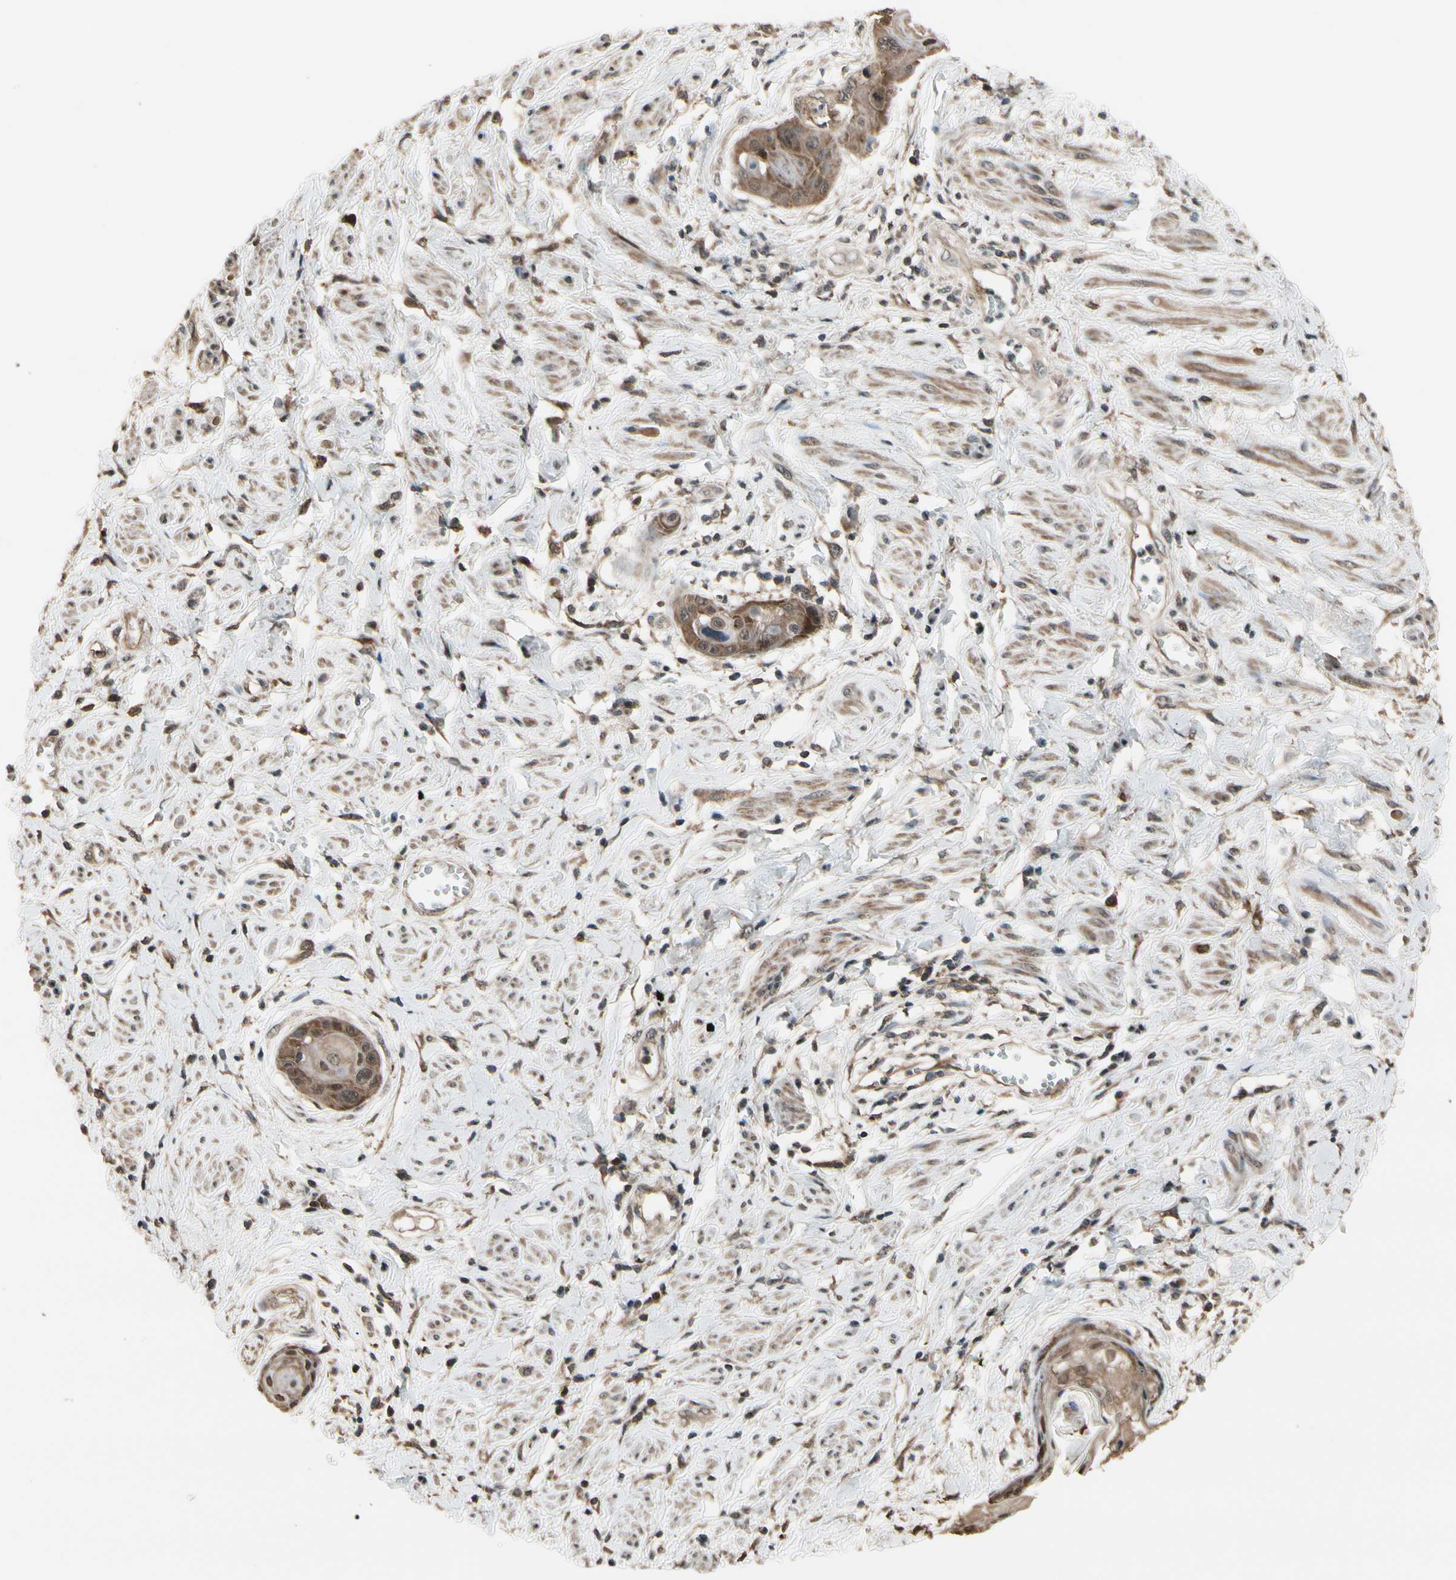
{"staining": {"intensity": "weak", "quantity": "25%-75%", "location": "cytoplasmic/membranous"}, "tissue": "cervical cancer", "cell_type": "Tumor cells", "image_type": "cancer", "snomed": [{"axis": "morphology", "description": "Squamous cell carcinoma, NOS"}, {"axis": "topography", "description": "Cervix"}], "caption": "Weak cytoplasmic/membranous protein expression is appreciated in approximately 25%-75% of tumor cells in squamous cell carcinoma (cervical). The protein of interest is stained brown, and the nuclei are stained in blue (DAB (3,3'-diaminobenzidine) IHC with brightfield microscopy, high magnification).", "gene": "CSF1R", "patient": {"sex": "female", "age": 57}}